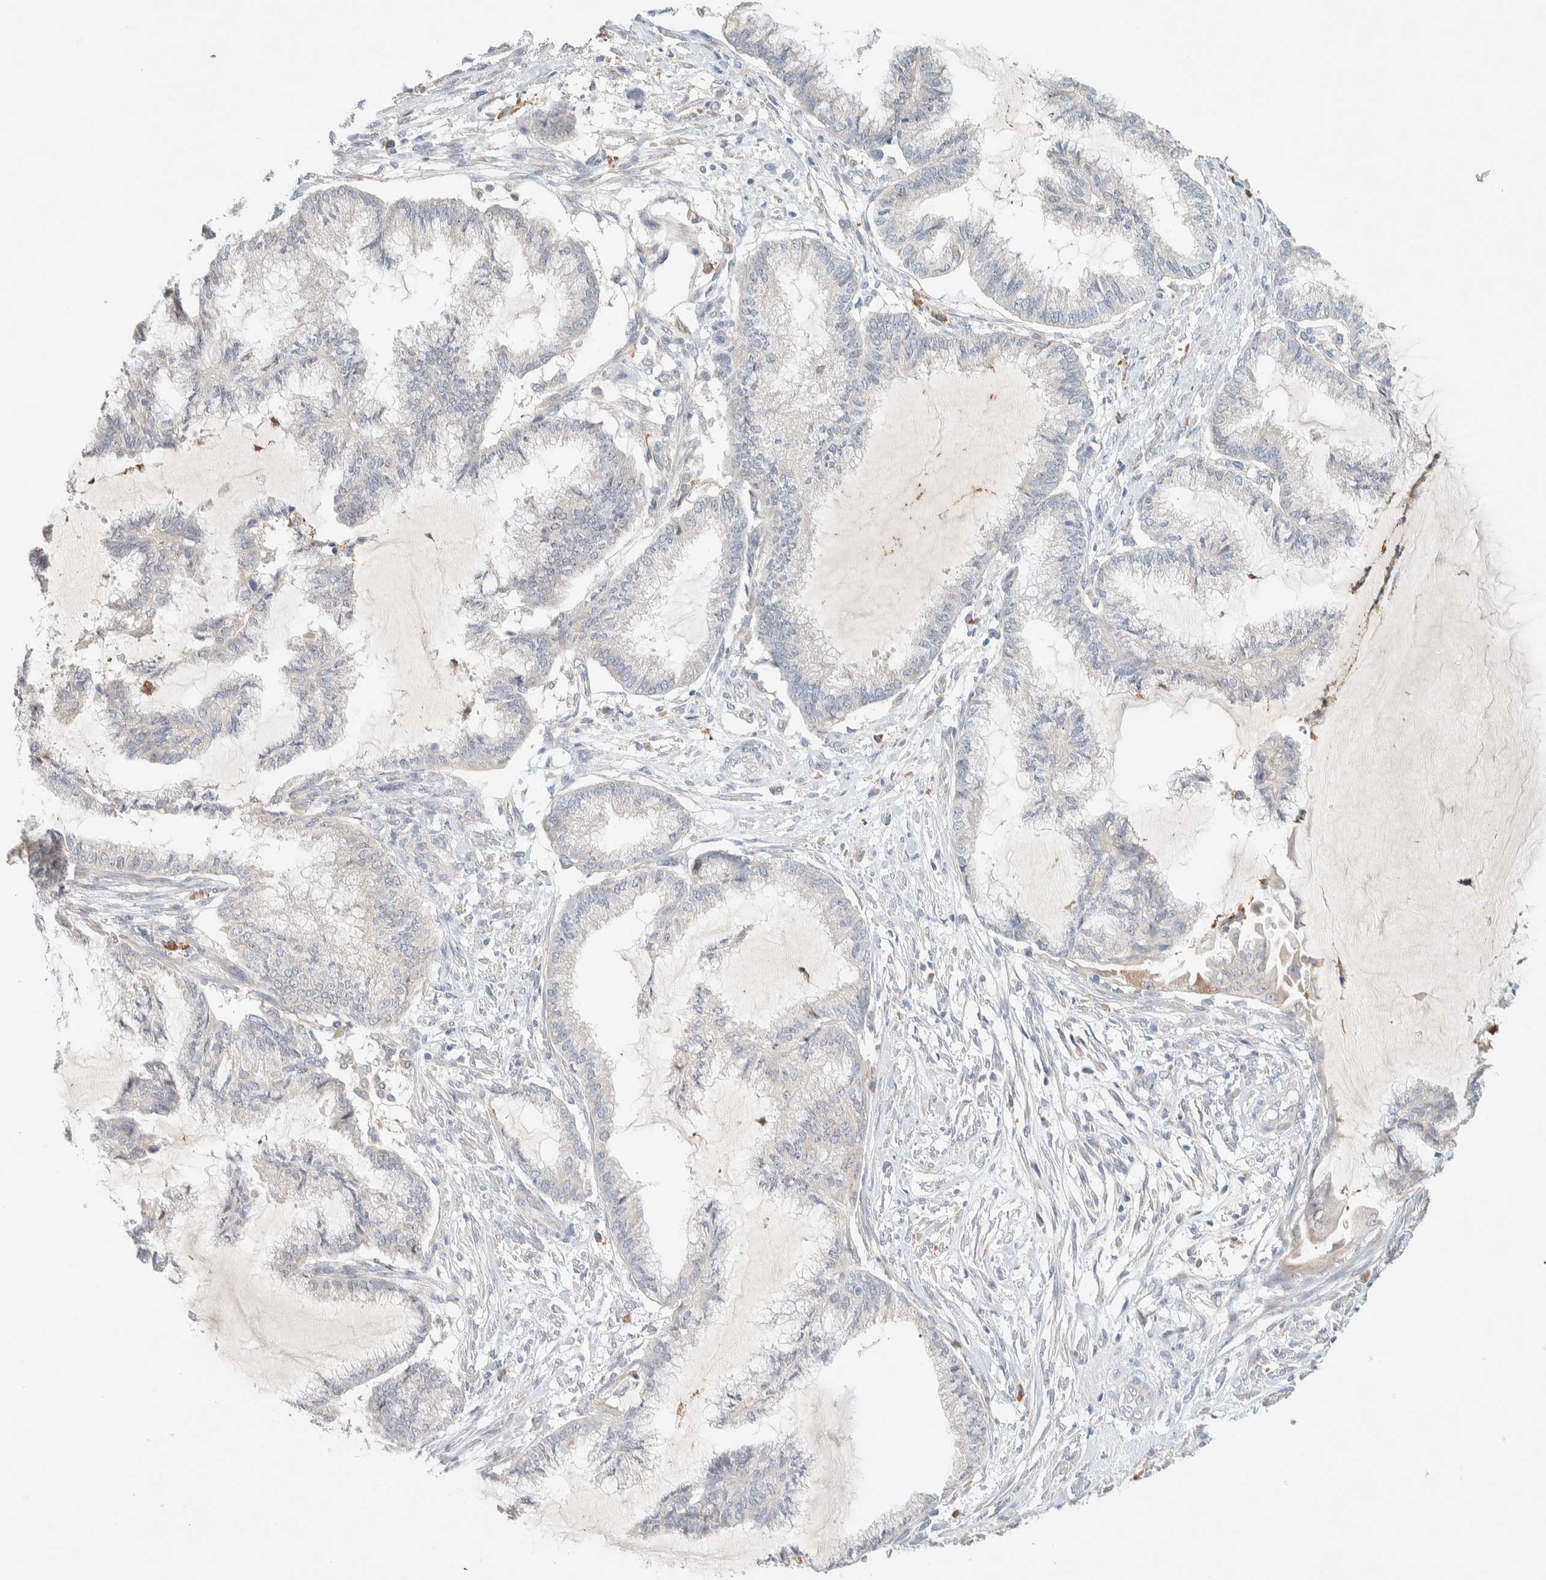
{"staining": {"intensity": "negative", "quantity": "none", "location": "none"}, "tissue": "endometrial cancer", "cell_type": "Tumor cells", "image_type": "cancer", "snomed": [{"axis": "morphology", "description": "Adenocarcinoma, NOS"}, {"axis": "topography", "description": "Endometrium"}], "caption": "Immunohistochemistry (IHC) photomicrograph of neoplastic tissue: human endometrial cancer stained with DAB (3,3'-diaminobenzidine) demonstrates no significant protein expression in tumor cells.", "gene": "TTC3", "patient": {"sex": "female", "age": 86}}